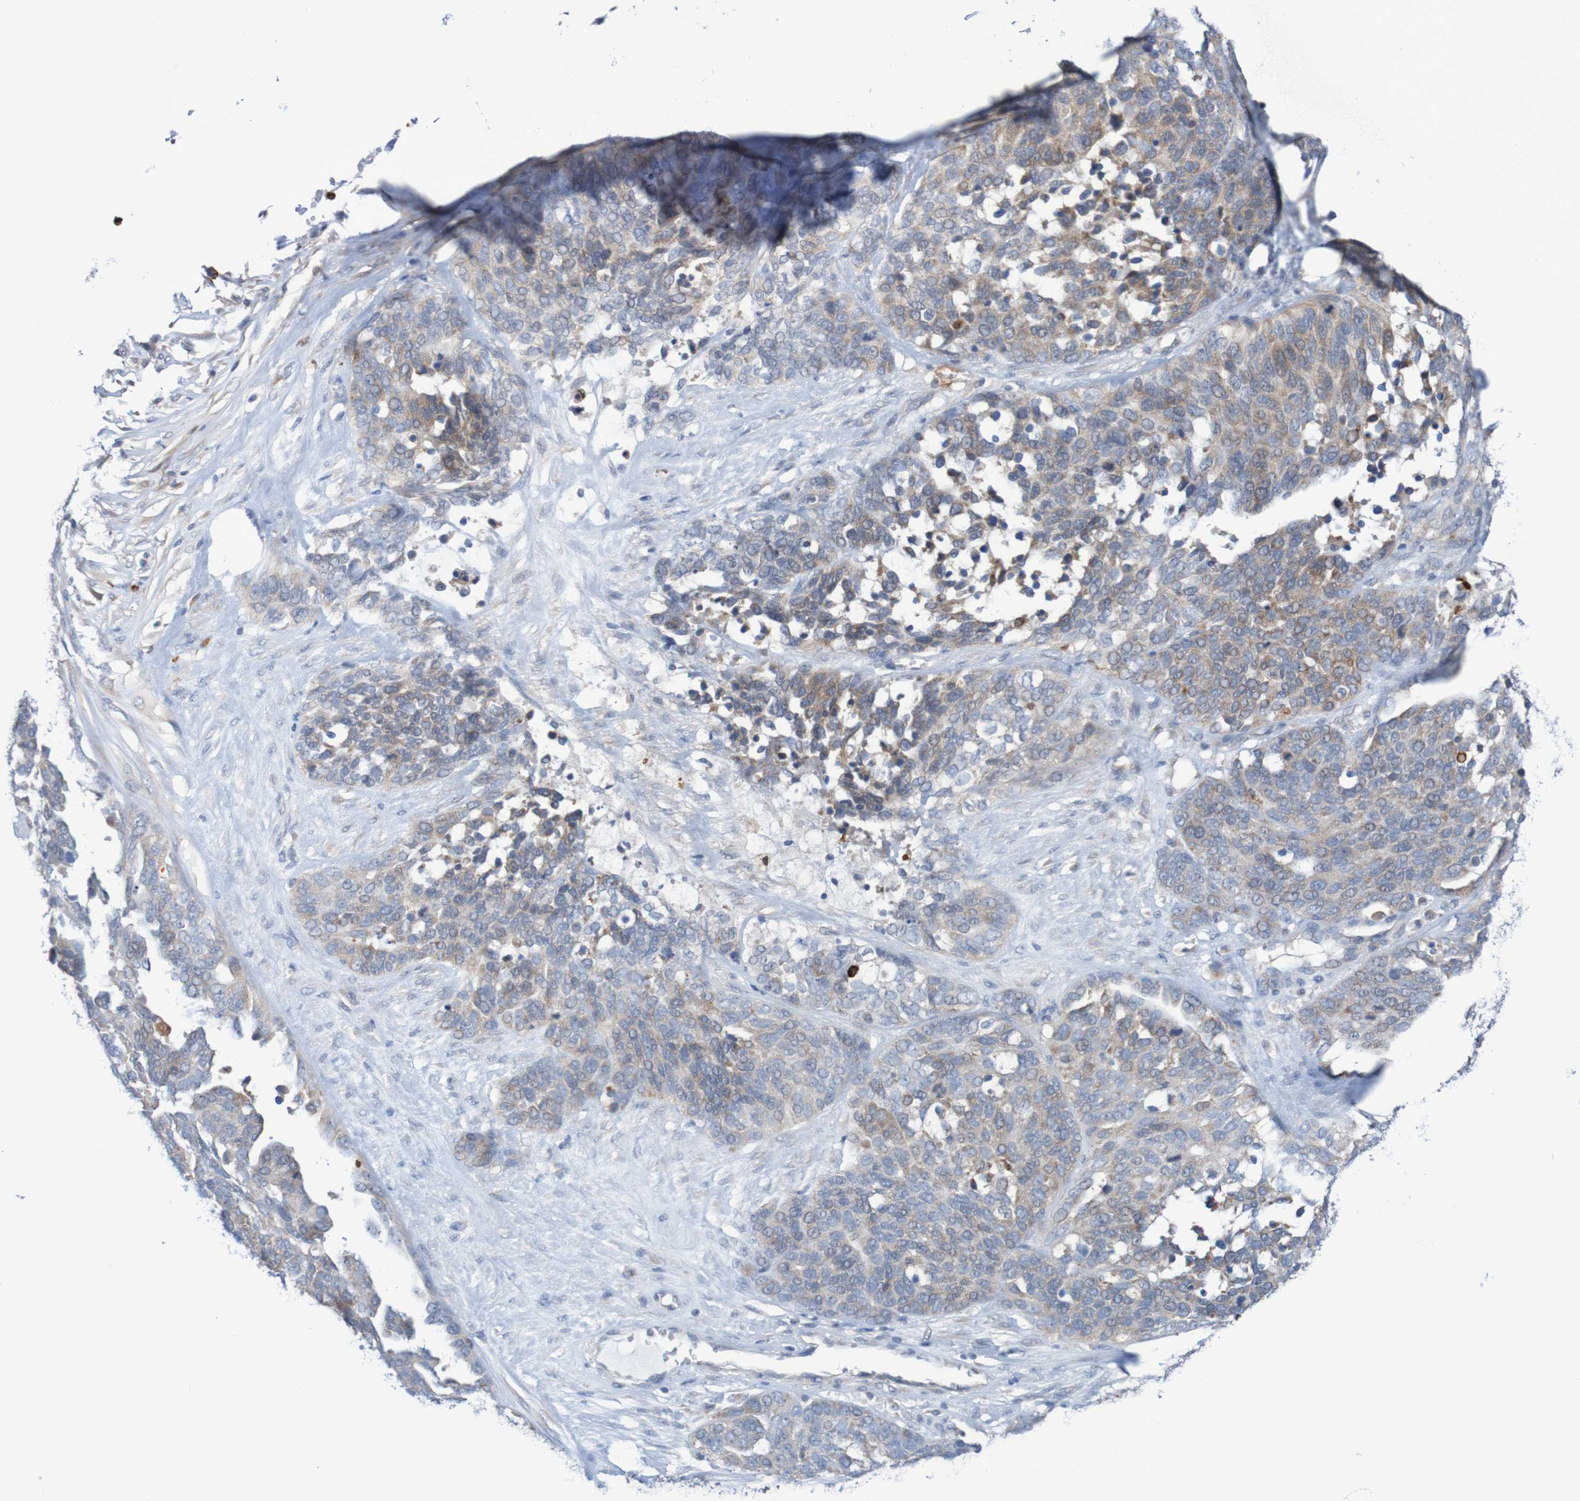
{"staining": {"intensity": "weak", "quantity": ">75%", "location": "cytoplasmic/membranous,nuclear"}, "tissue": "ovarian cancer", "cell_type": "Tumor cells", "image_type": "cancer", "snomed": [{"axis": "morphology", "description": "Cystadenocarcinoma, serous, NOS"}, {"axis": "topography", "description": "Ovary"}], "caption": "Human serous cystadenocarcinoma (ovarian) stained for a protein (brown) displays weak cytoplasmic/membranous and nuclear positive positivity in approximately >75% of tumor cells.", "gene": "PARP4", "patient": {"sex": "female", "age": 44}}